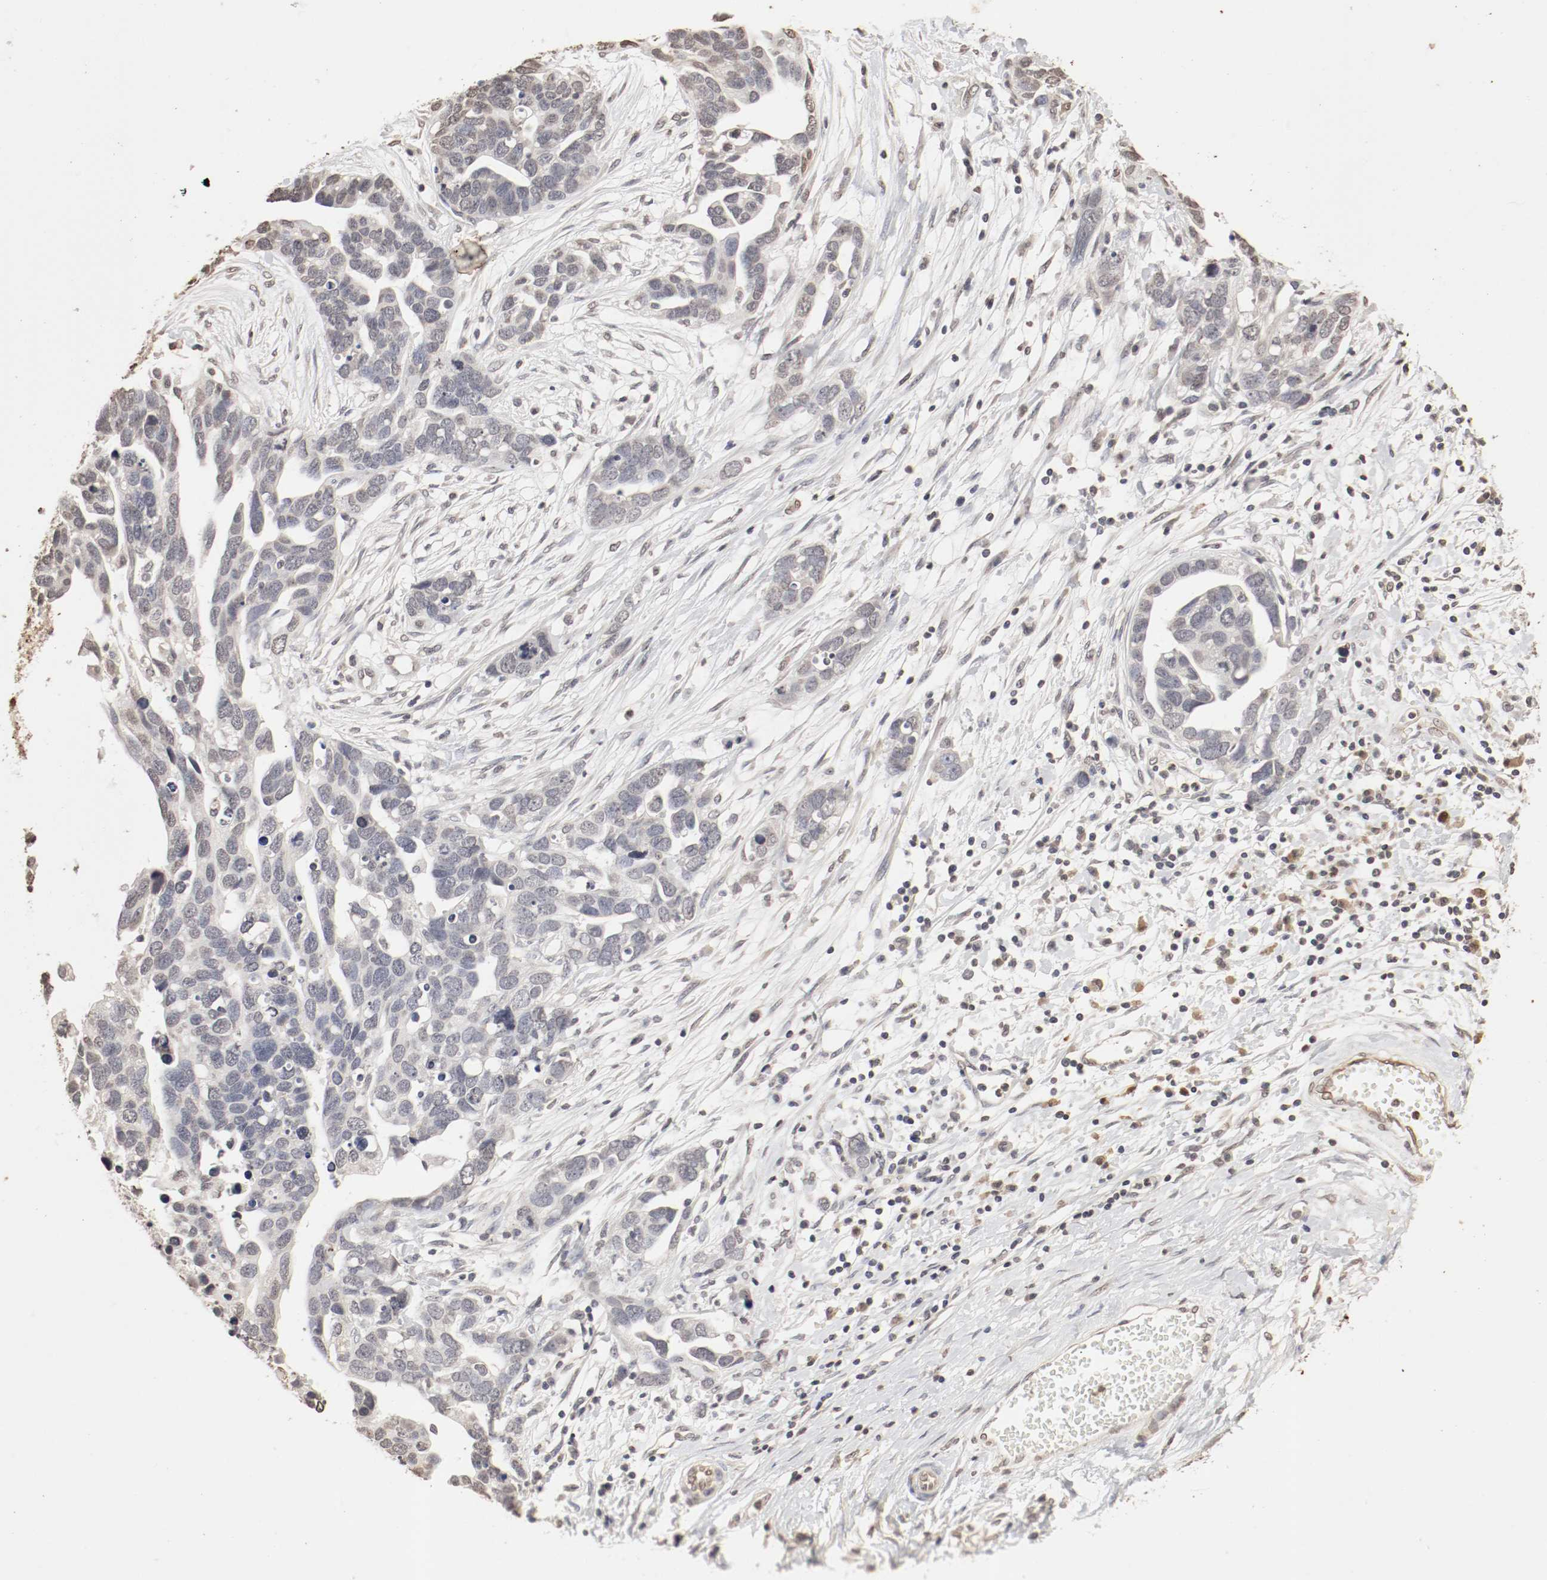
{"staining": {"intensity": "negative", "quantity": "none", "location": "none"}, "tissue": "ovarian cancer", "cell_type": "Tumor cells", "image_type": "cancer", "snomed": [{"axis": "morphology", "description": "Cystadenocarcinoma, serous, NOS"}, {"axis": "topography", "description": "Ovary"}], "caption": "Protein analysis of ovarian cancer displays no significant staining in tumor cells.", "gene": "WASL", "patient": {"sex": "female", "age": 54}}